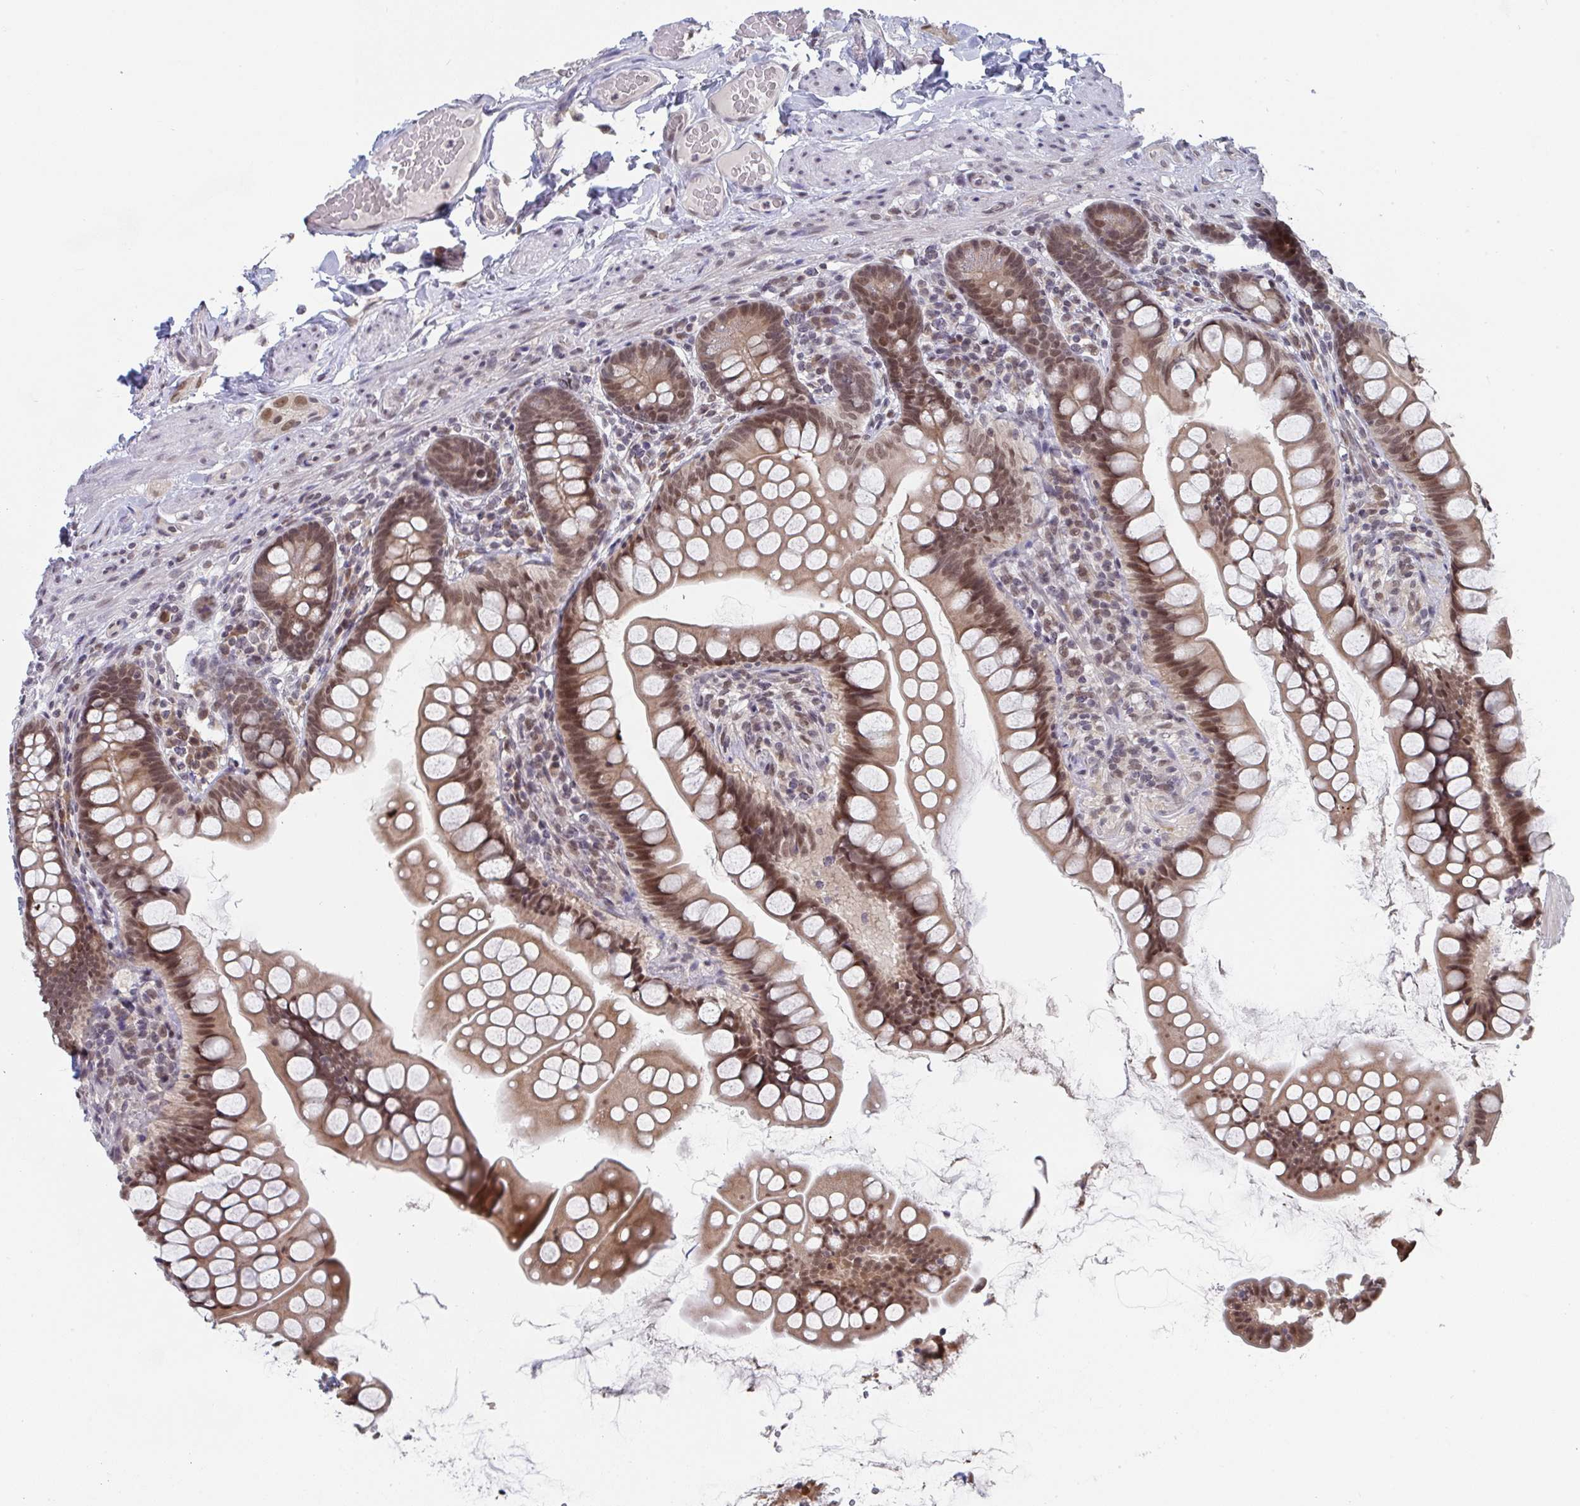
{"staining": {"intensity": "moderate", "quantity": ">75%", "location": "cytoplasmic/membranous,nuclear"}, "tissue": "small intestine", "cell_type": "Glandular cells", "image_type": "normal", "snomed": [{"axis": "morphology", "description": "Normal tissue, NOS"}, {"axis": "topography", "description": "Small intestine"}], "caption": "Immunohistochemical staining of benign human small intestine shows >75% levels of moderate cytoplasmic/membranous,nuclear protein expression in about >75% of glandular cells.", "gene": "JMJD1C", "patient": {"sex": "male", "age": 70}}